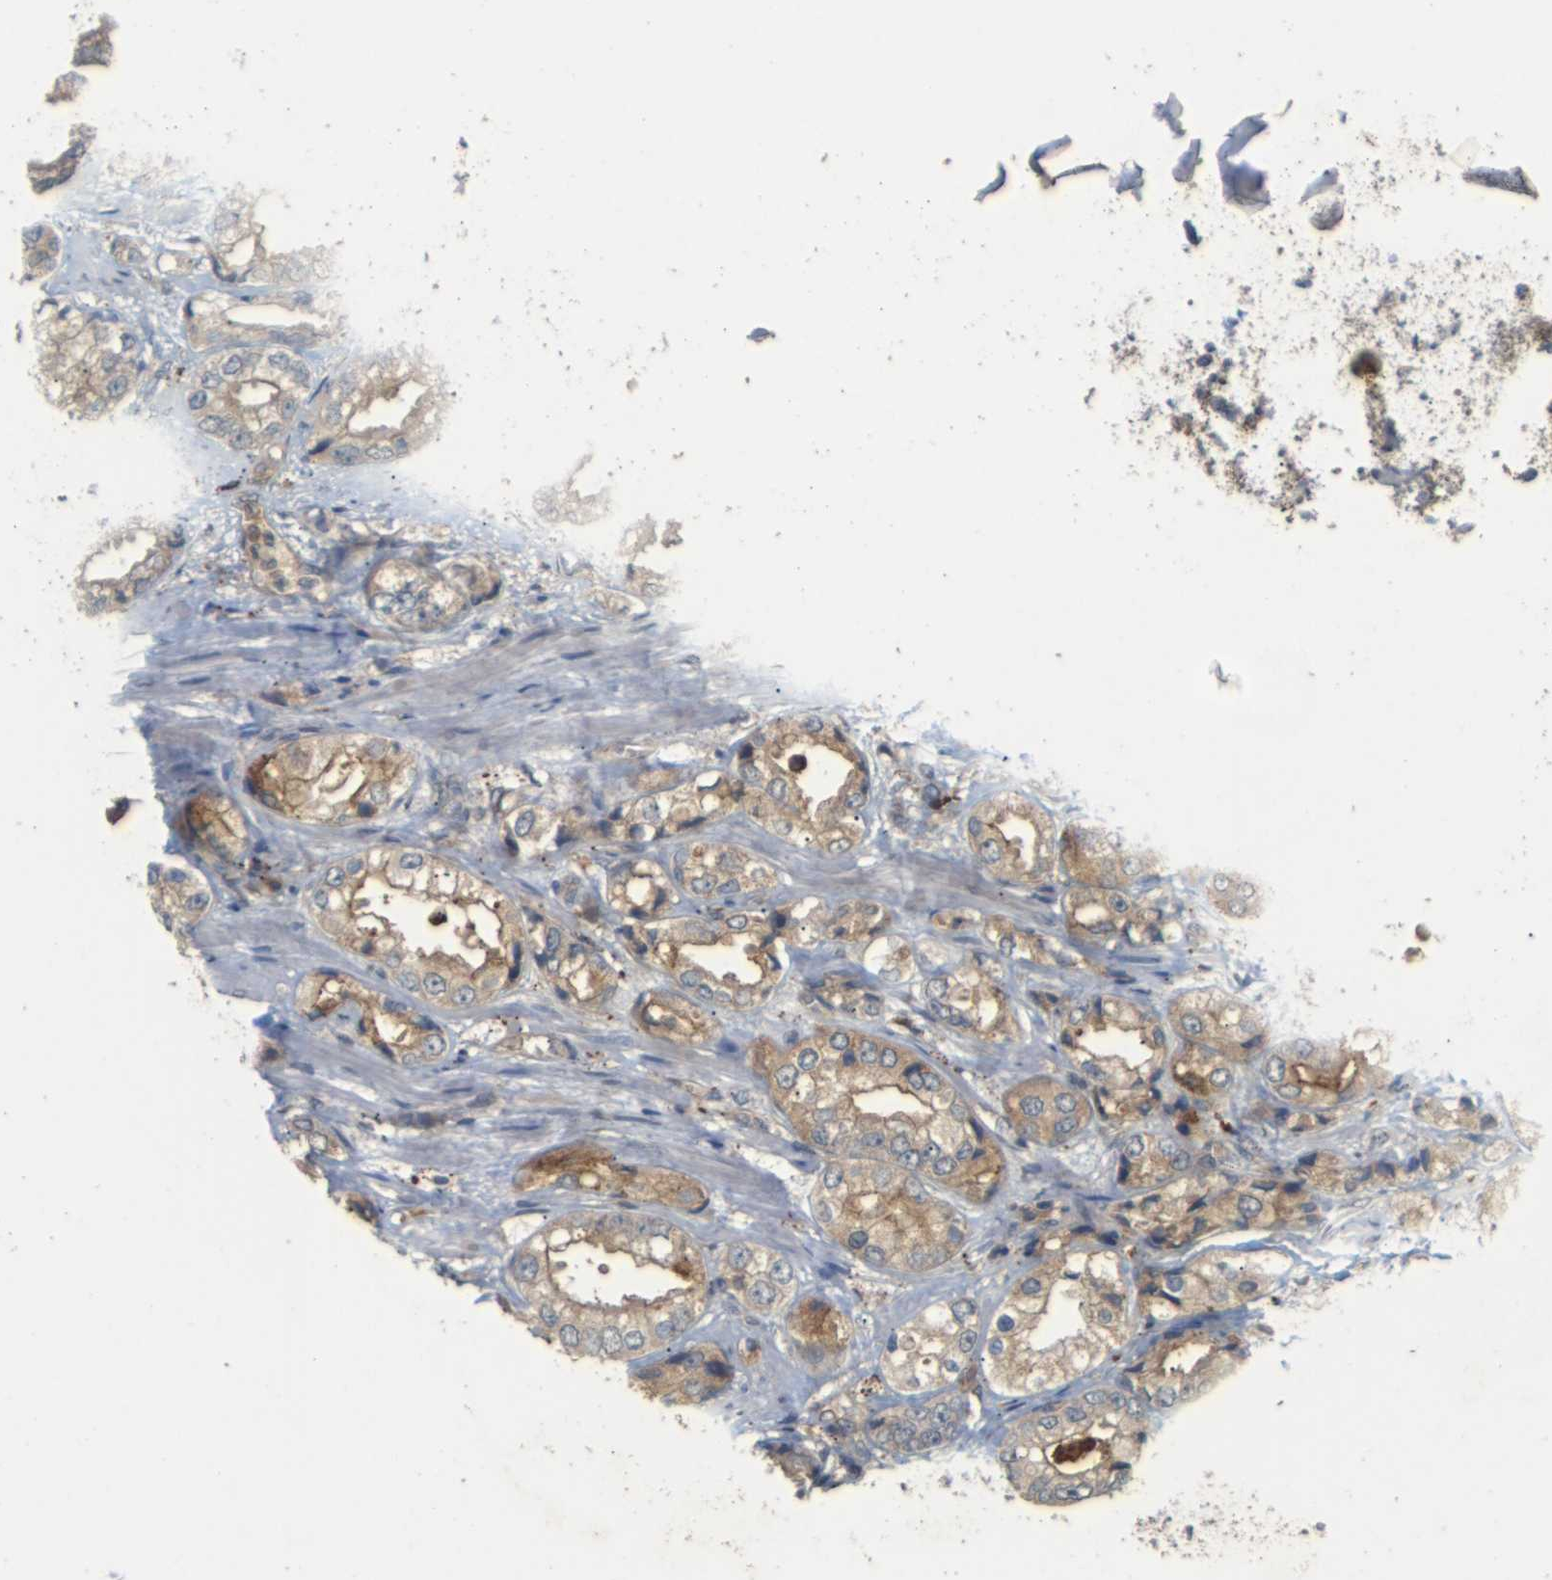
{"staining": {"intensity": "moderate", "quantity": ">75%", "location": "cytoplasmic/membranous"}, "tissue": "prostate cancer", "cell_type": "Tumor cells", "image_type": "cancer", "snomed": [{"axis": "morphology", "description": "Adenocarcinoma, High grade"}, {"axis": "topography", "description": "Prostate"}], "caption": "Prostate high-grade adenocarcinoma tissue displays moderate cytoplasmic/membranous staining in approximately >75% of tumor cells", "gene": "KSR1", "patient": {"sex": "male", "age": 61}}